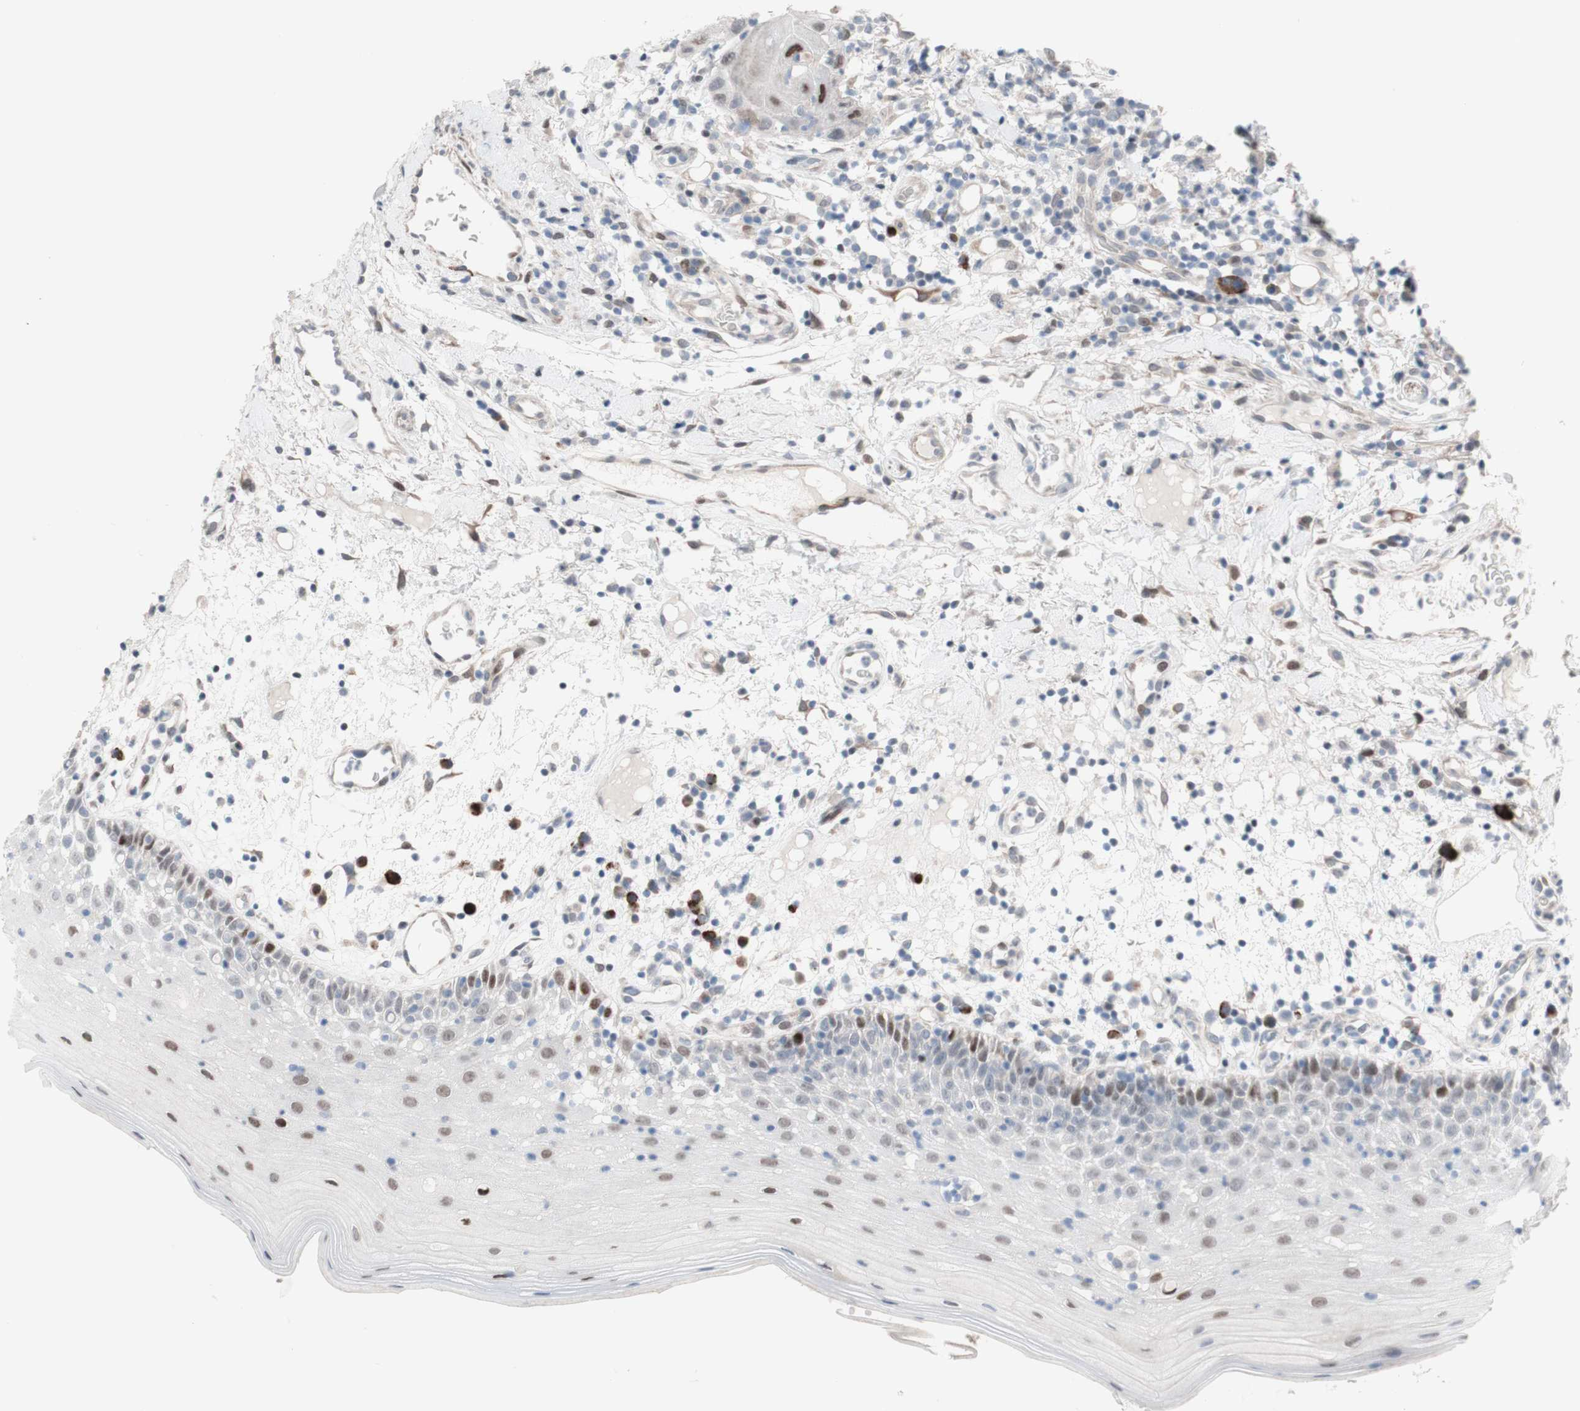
{"staining": {"intensity": "moderate", "quantity": "<25%", "location": "nuclear"}, "tissue": "oral mucosa", "cell_type": "Squamous epithelial cells", "image_type": "normal", "snomed": [{"axis": "morphology", "description": "Normal tissue, NOS"}, {"axis": "morphology", "description": "Squamous cell carcinoma, NOS"}, {"axis": "topography", "description": "Skeletal muscle"}, {"axis": "topography", "description": "Oral tissue"}], "caption": "Immunohistochemistry (IHC) photomicrograph of unremarkable oral mucosa stained for a protein (brown), which displays low levels of moderate nuclear expression in approximately <25% of squamous epithelial cells.", "gene": "PHTF2", "patient": {"sex": "male", "age": 71}}